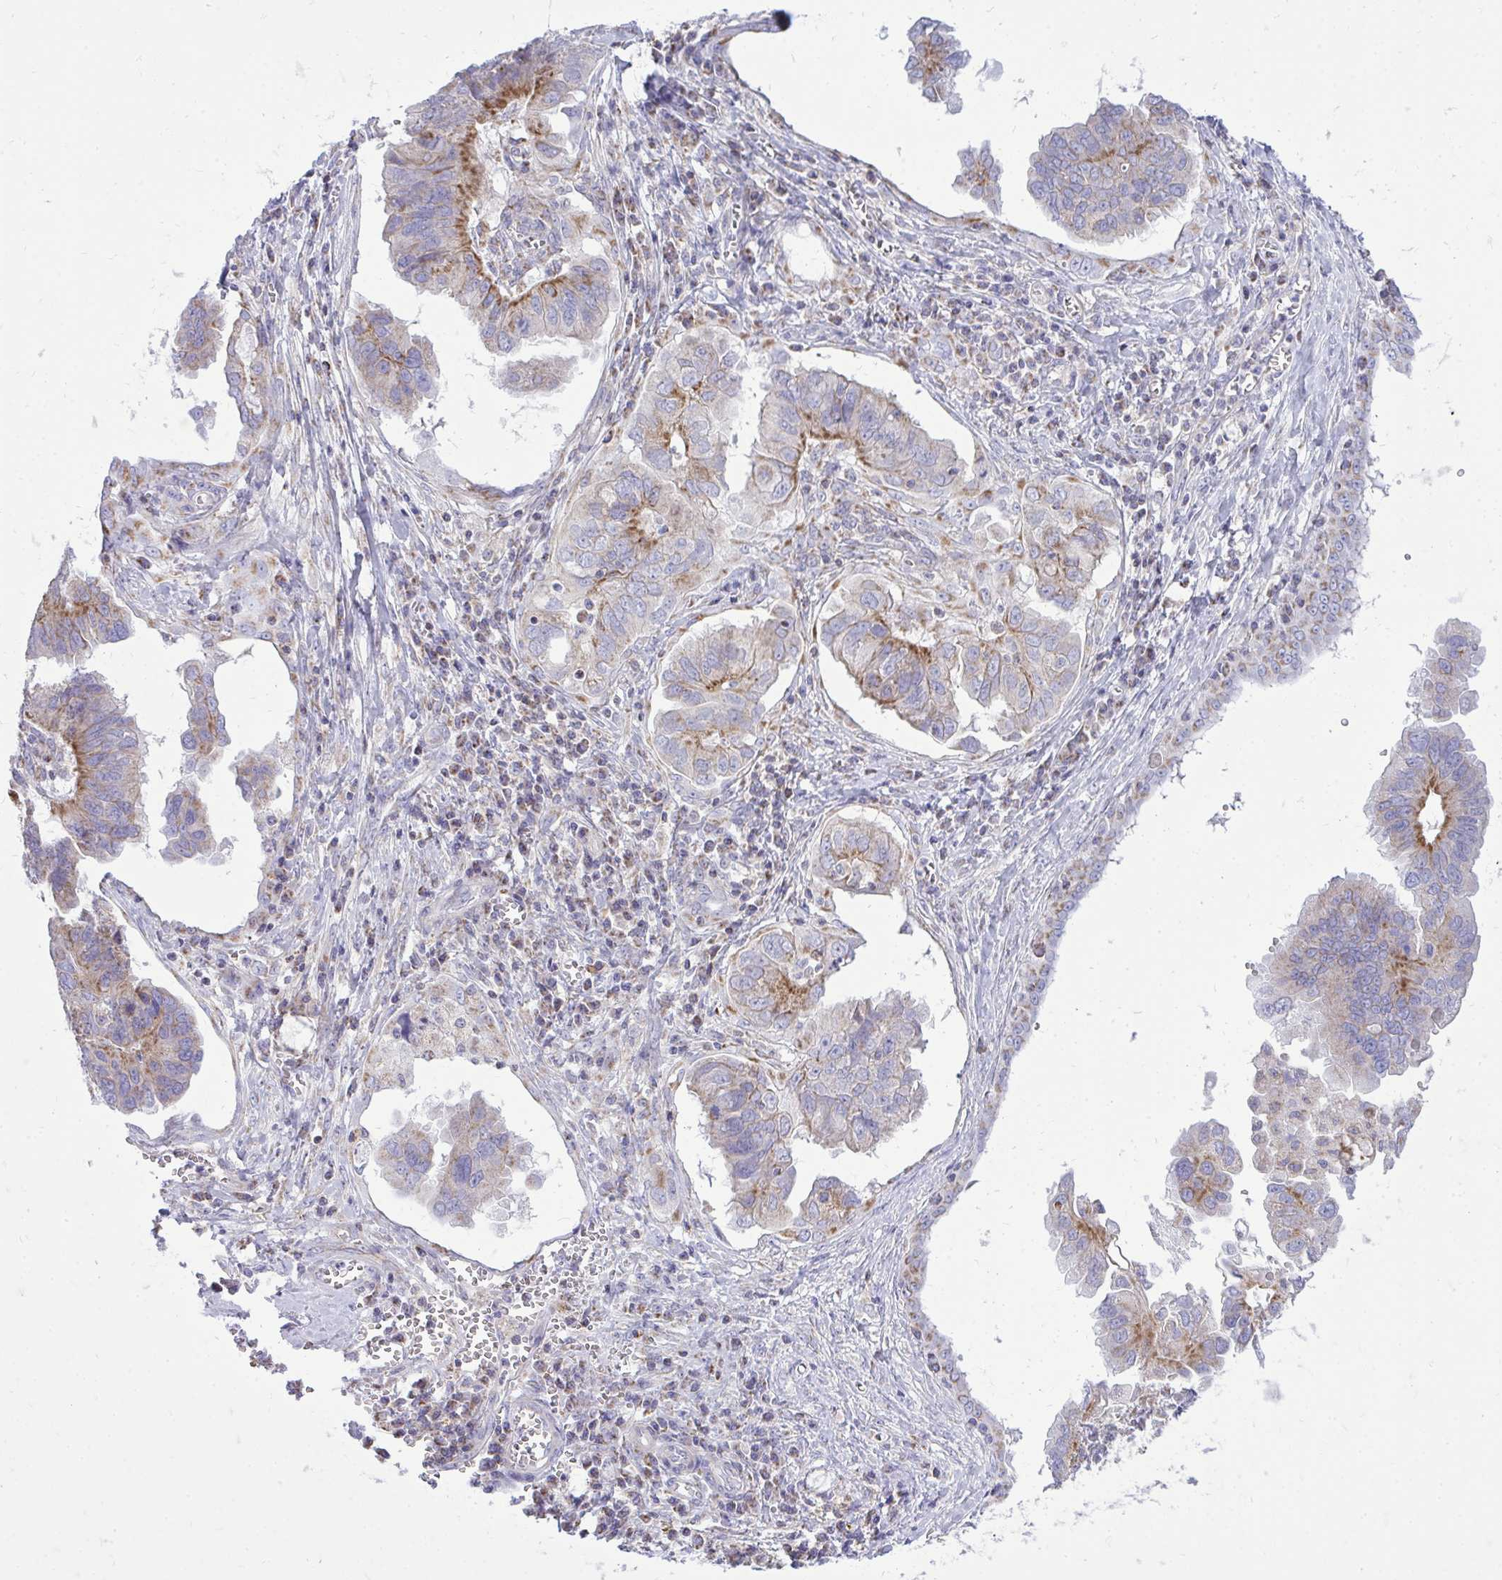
{"staining": {"intensity": "moderate", "quantity": "25%-75%", "location": "cytoplasmic/membranous"}, "tissue": "ovarian cancer", "cell_type": "Tumor cells", "image_type": "cancer", "snomed": [{"axis": "morphology", "description": "Cystadenocarcinoma, serous, NOS"}, {"axis": "topography", "description": "Ovary"}], "caption": "An IHC micrograph of neoplastic tissue is shown. Protein staining in brown highlights moderate cytoplasmic/membranous positivity in ovarian cancer within tumor cells. The staining was performed using DAB (3,3'-diaminobenzidine), with brown indicating positive protein expression. Nuclei are stained blue with hematoxylin.", "gene": "SPTBN2", "patient": {"sex": "female", "age": 79}}